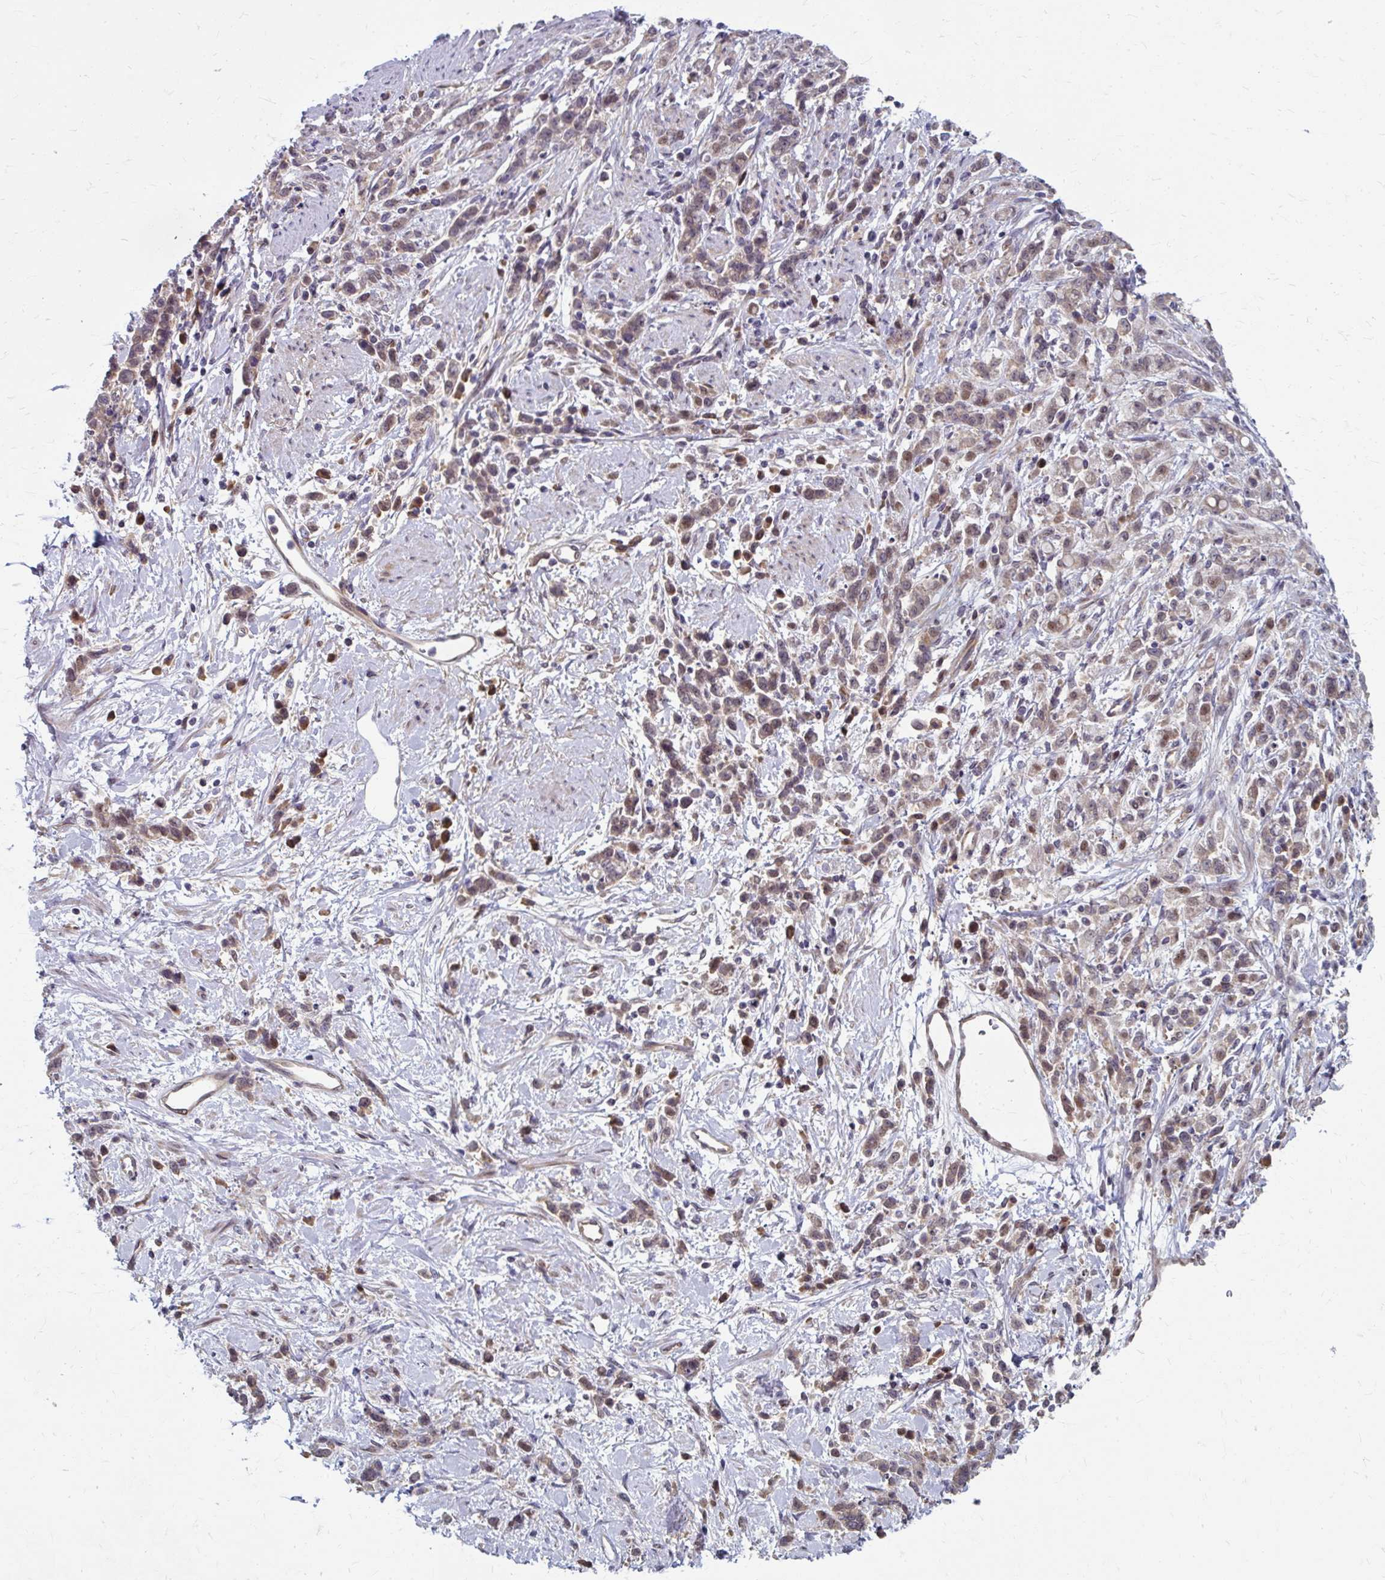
{"staining": {"intensity": "weak", "quantity": "25%-75%", "location": "cytoplasmic/membranous"}, "tissue": "stomach cancer", "cell_type": "Tumor cells", "image_type": "cancer", "snomed": [{"axis": "morphology", "description": "Adenocarcinoma, NOS"}, {"axis": "topography", "description": "Stomach"}], "caption": "This is a histology image of immunohistochemistry staining of adenocarcinoma (stomach), which shows weak staining in the cytoplasmic/membranous of tumor cells.", "gene": "ZNF555", "patient": {"sex": "female", "age": 60}}